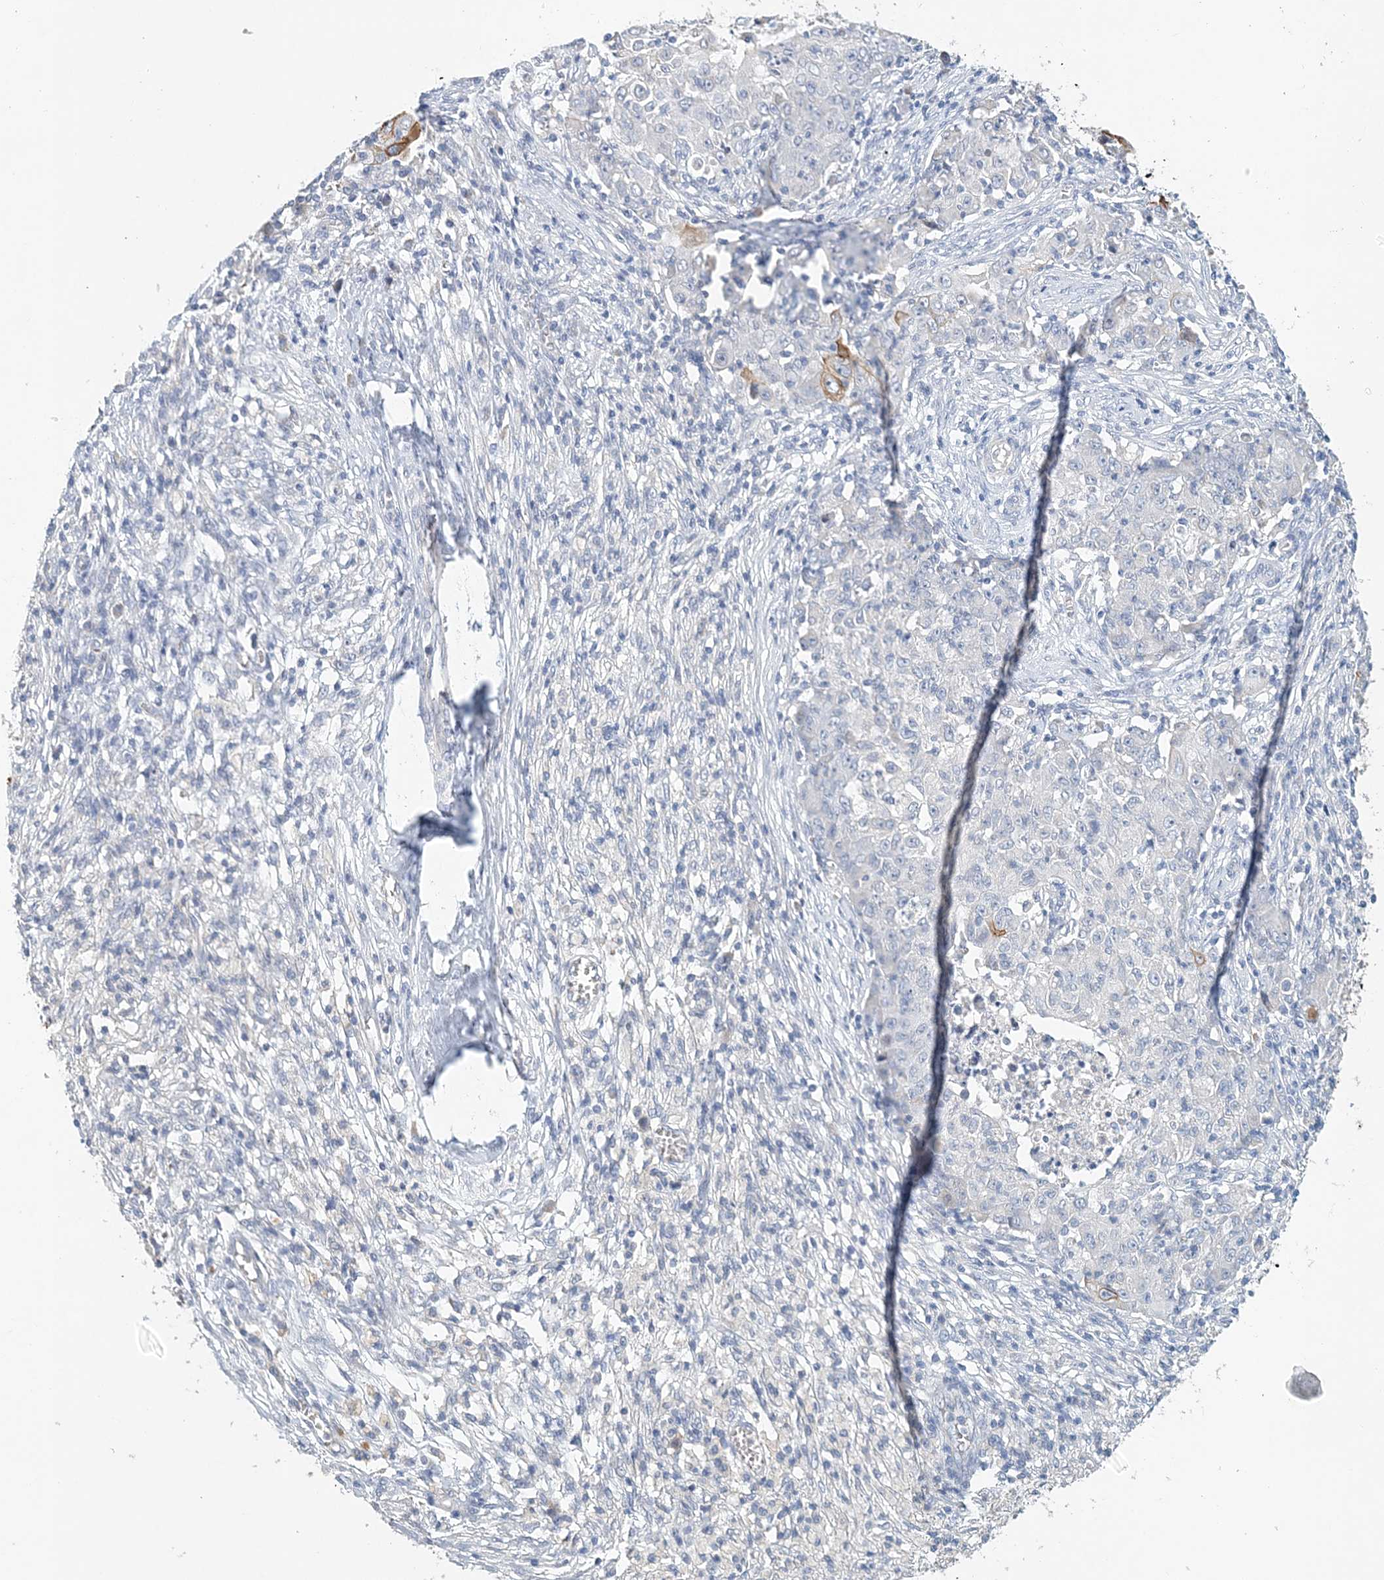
{"staining": {"intensity": "moderate", "quantity": "<25%", "location": "cytoplasmic/membranous"}, "tissue": "ovarian cancer", "cell_type": "Tumor cells", "image_type": "cancer", "snomed": [{"axis": "morphology", "description": "Carcinoma, endometroid"}, {"axis": "topography", "description": "Ovary"}], "caption": "The histopathology image displays staining of ovarian endometroid carcinoma, revealing moderate cytoplasmic/membranous protein expression (brown color) within tumor cells.", "gene": "LRRIQ4", "patient": {"sex": "female", "age": 42}}